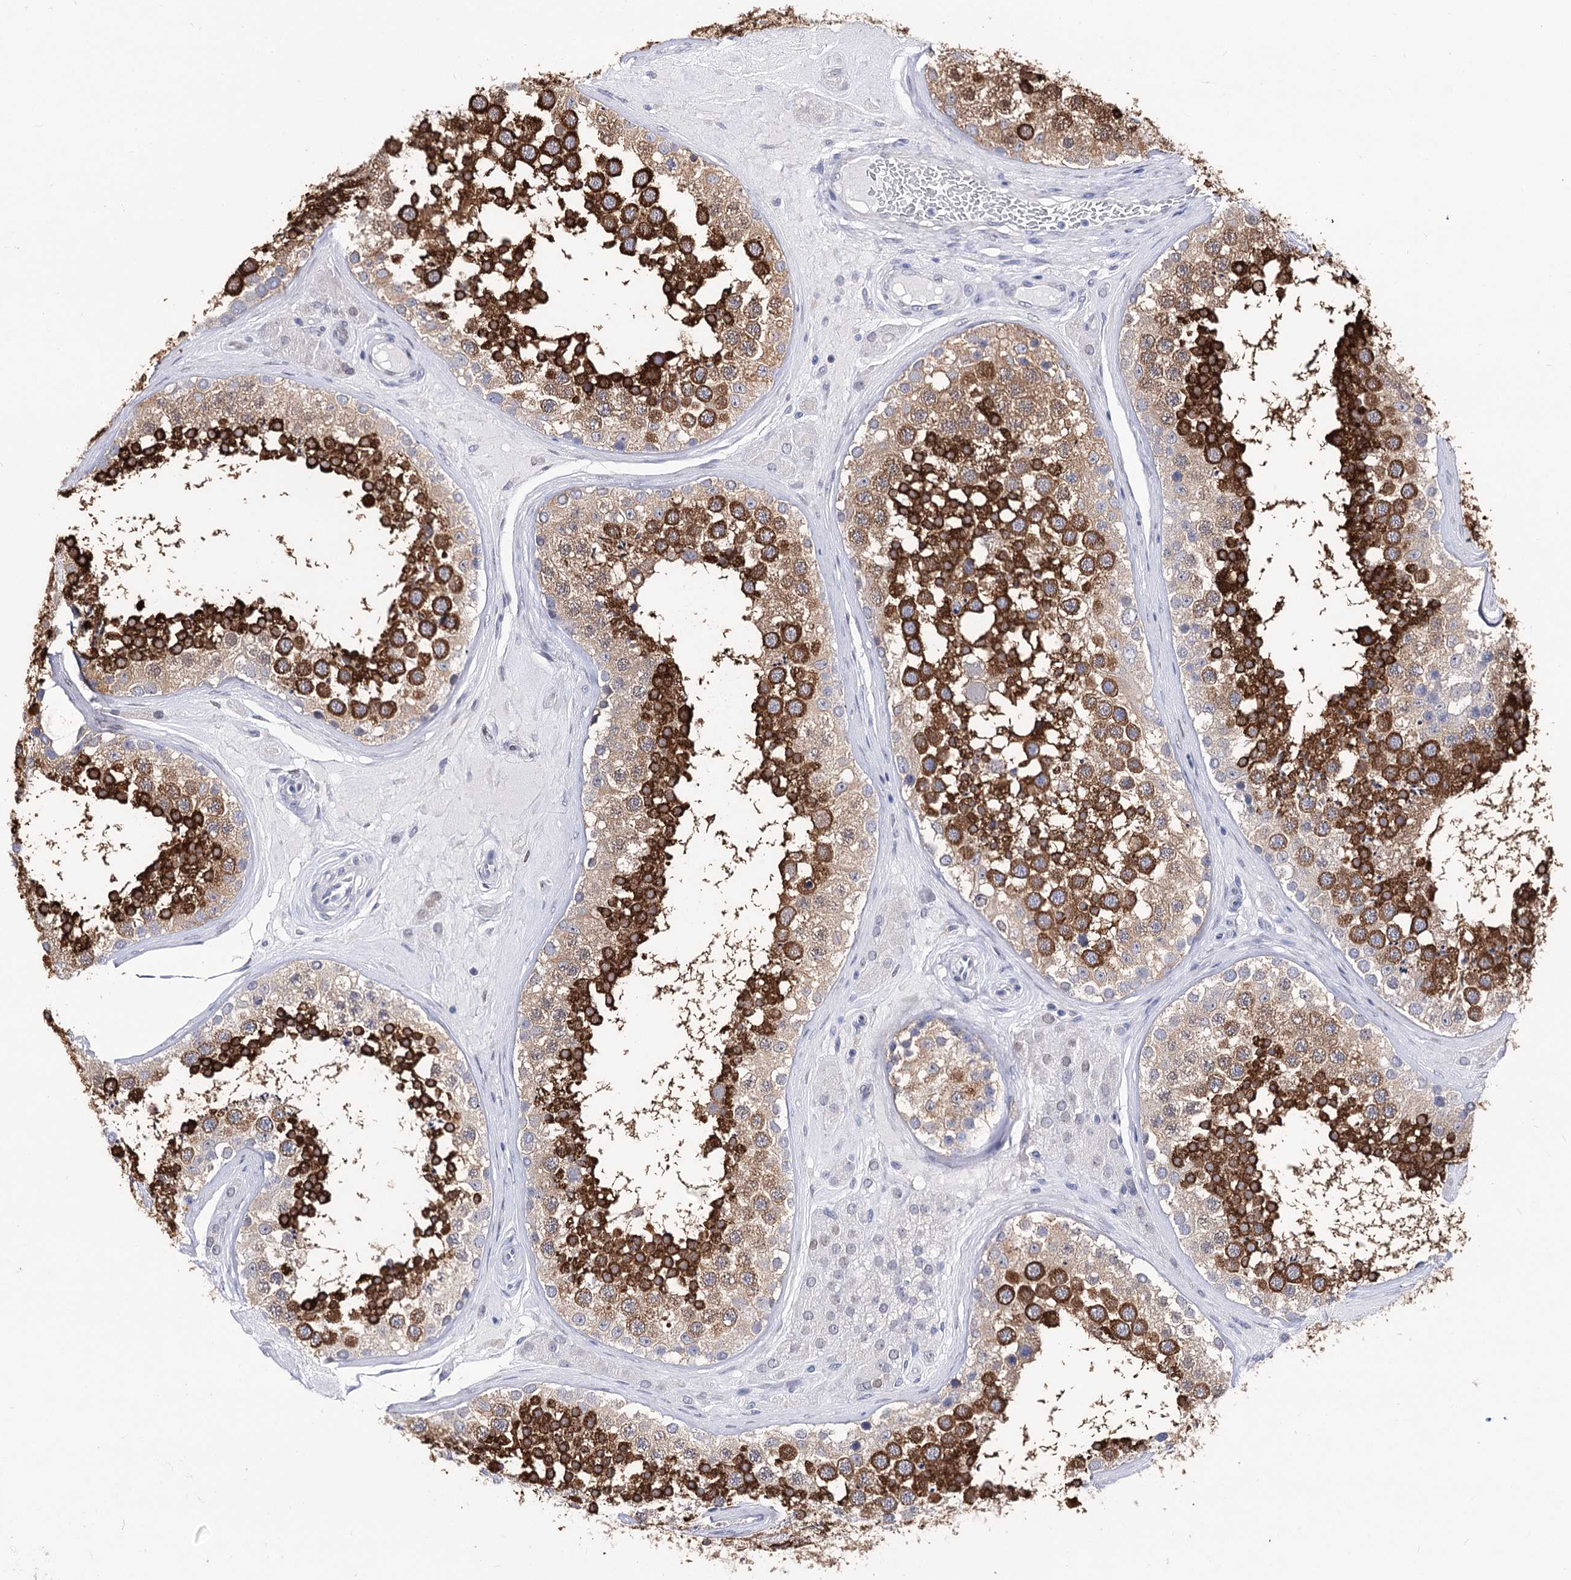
{"staining": {"intensity": "strong", "quantity": ">75%", "location": "cytoplasmic/membranous"}, "tissue": "testis", "cell_type": "Cells in seminiferous ducts", "image_type": "normal", "snomed": [{"axis": "morphology", "description": "Normal tissue, NOS"}, {"axis": "topography", "description": "Testis"}], "caption": "Immunohistochemistry (IHC) (DAB) staining of normal human testis demonstrates strong cytoplasmic/membranous protein positivity in approximately >75% of cells in seminiferous ducts.", "gene": "TMEM201", "patient": {"sex": "male", "age": 46}}